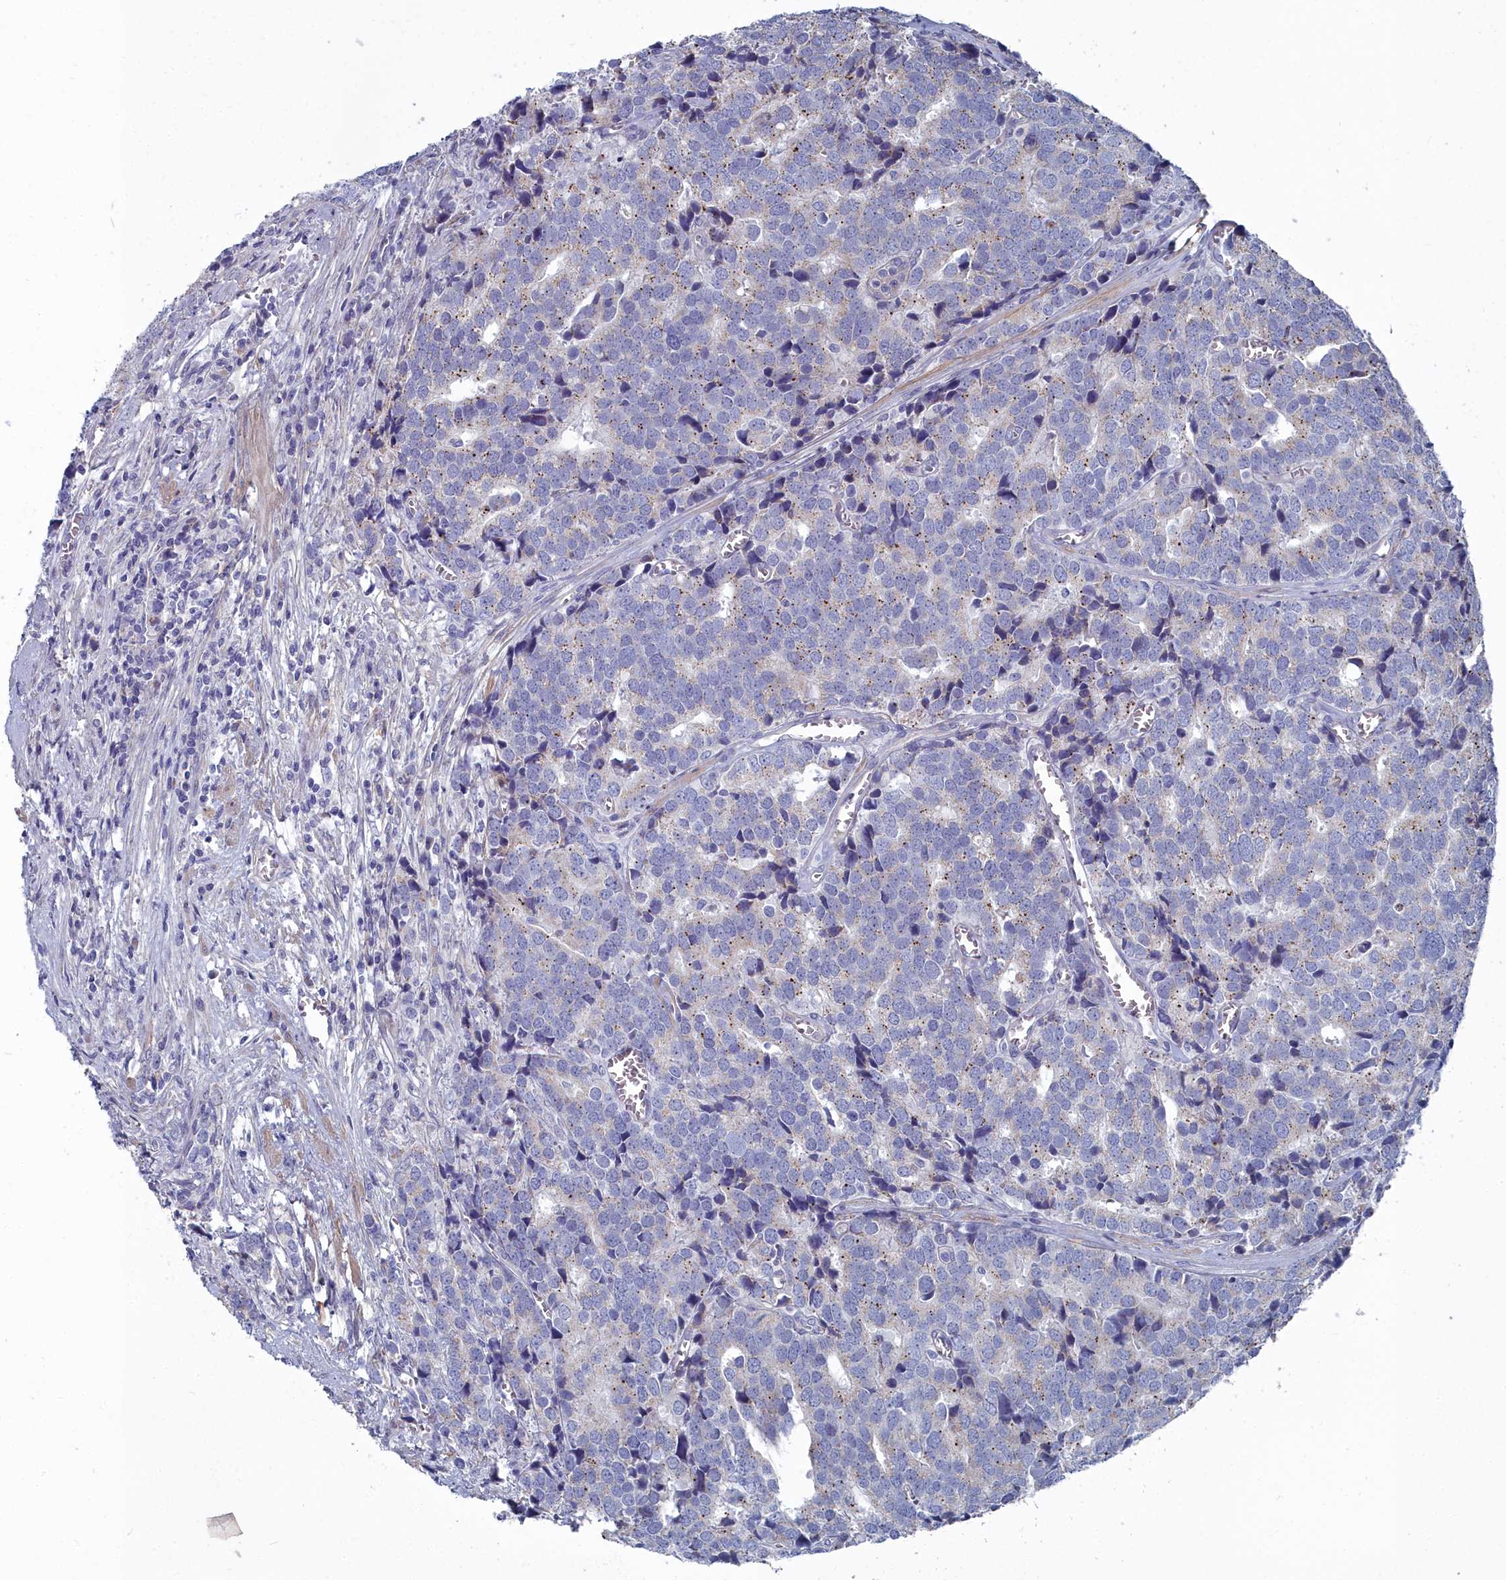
{"staining": {"intensity": "weak", "quantity": "25%-75%", "location": "cytoplasmic/membranous"}, "tissue": "prostate cancer", "cell_type": "Tumor cells", "image_type": "cancer", "snomed": [{"axis": "morphology", "description": "Adenocarcinoma, High grade"}, {"axis": "topography", "description": "Prostate"}], "caption": "DAB immunohistochemical staining of adenocarcinoma (high-grade) (prostate) demonstrates weak cytoplasmic/membranous protein positivity in approximately 25%-75% of tumor cells.", "gene": "SHISAL2A", "patient": {"sex": "male", "age": 71}}